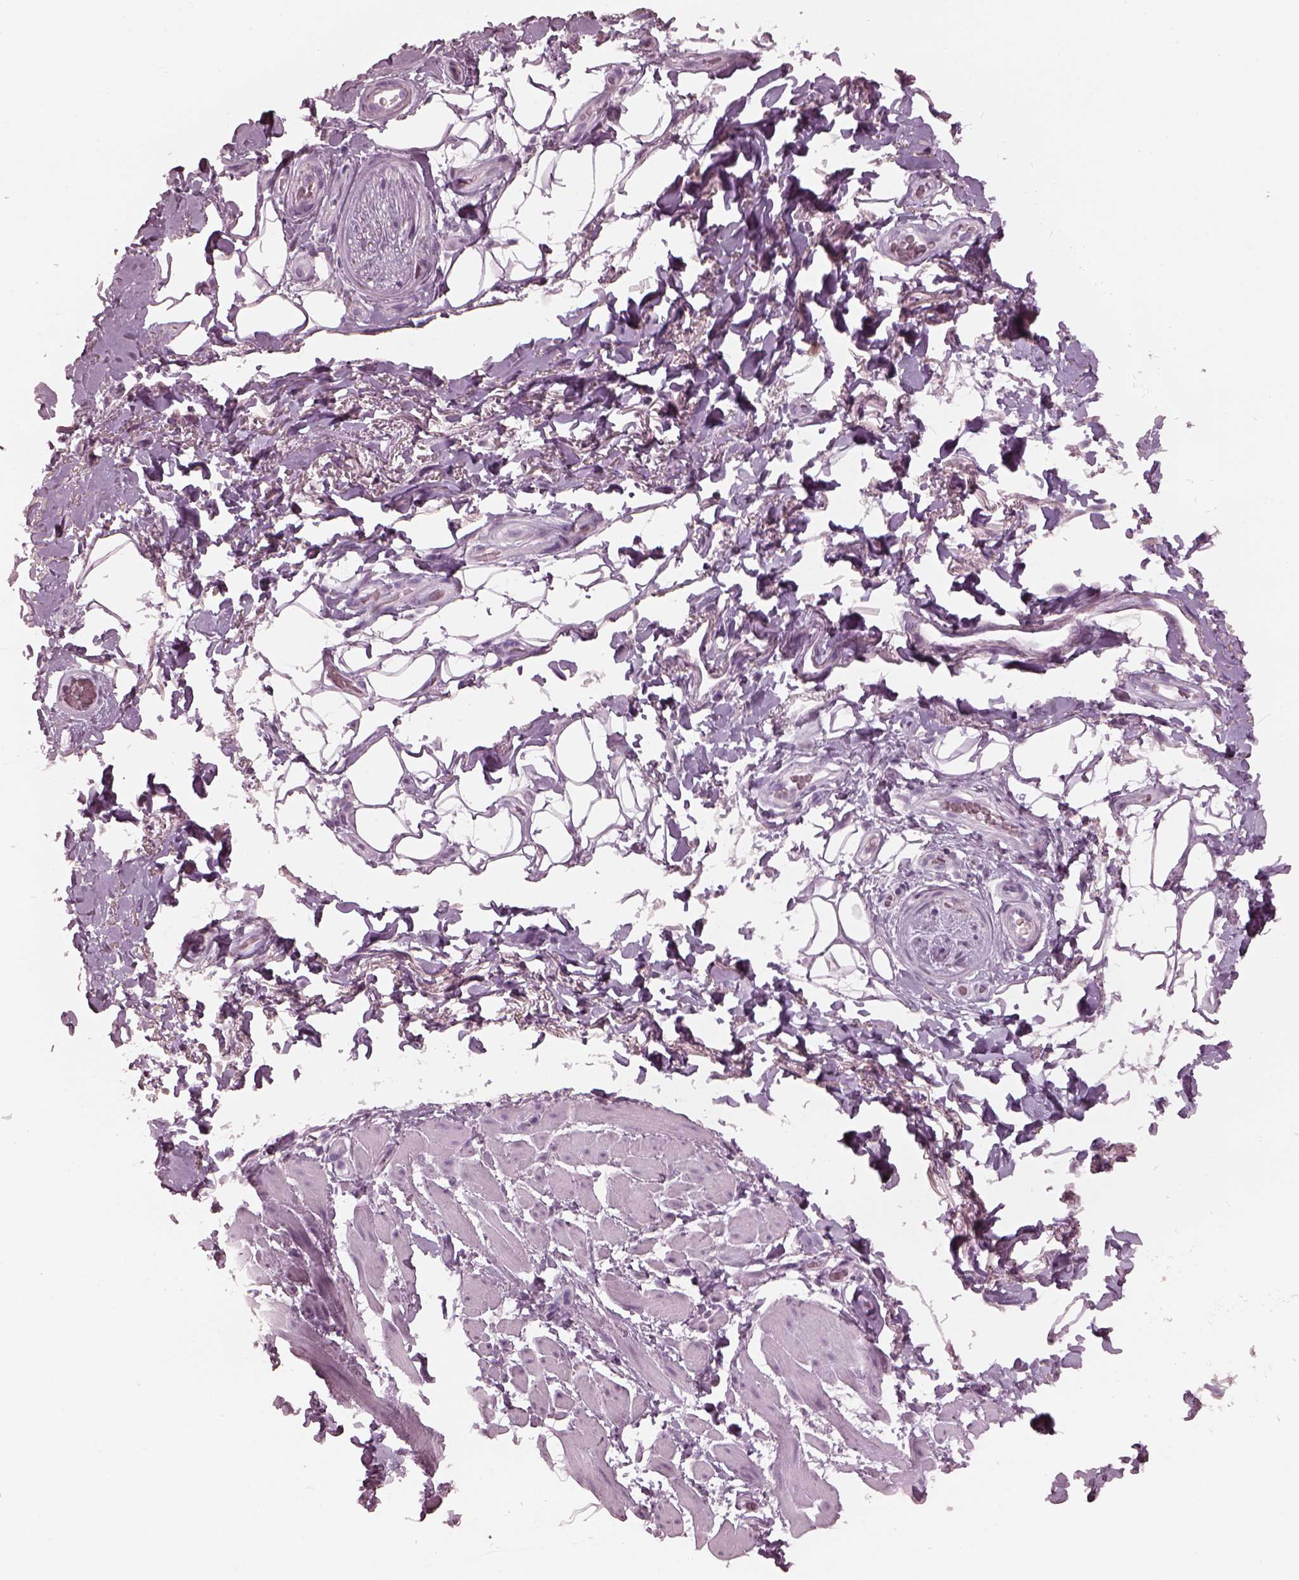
{"staining": {"intensity": "negative", "quantity": "none", "location": "none"}, "tissue": "adipose tissue", "cell_type": "Adipocytes", "image_type": "normal", "snomed": [{"axis": "morphology", "description": "Normal tissue, NOS"}, {"axis": "topography", "description": "Anal"}, {"axis": "topography", "description": "Peripheral nerve tissue"}], "caption": "High magnification brightfield microscopy of benign adipose tissue stained with DAB (3,3'-diaminobenzidine) (brown) and counterstained with hematoxylin (blue): adipocytes show no significant expression.", "gene": "C2orf81", "patient": {"sex": "male", "age": 53}}